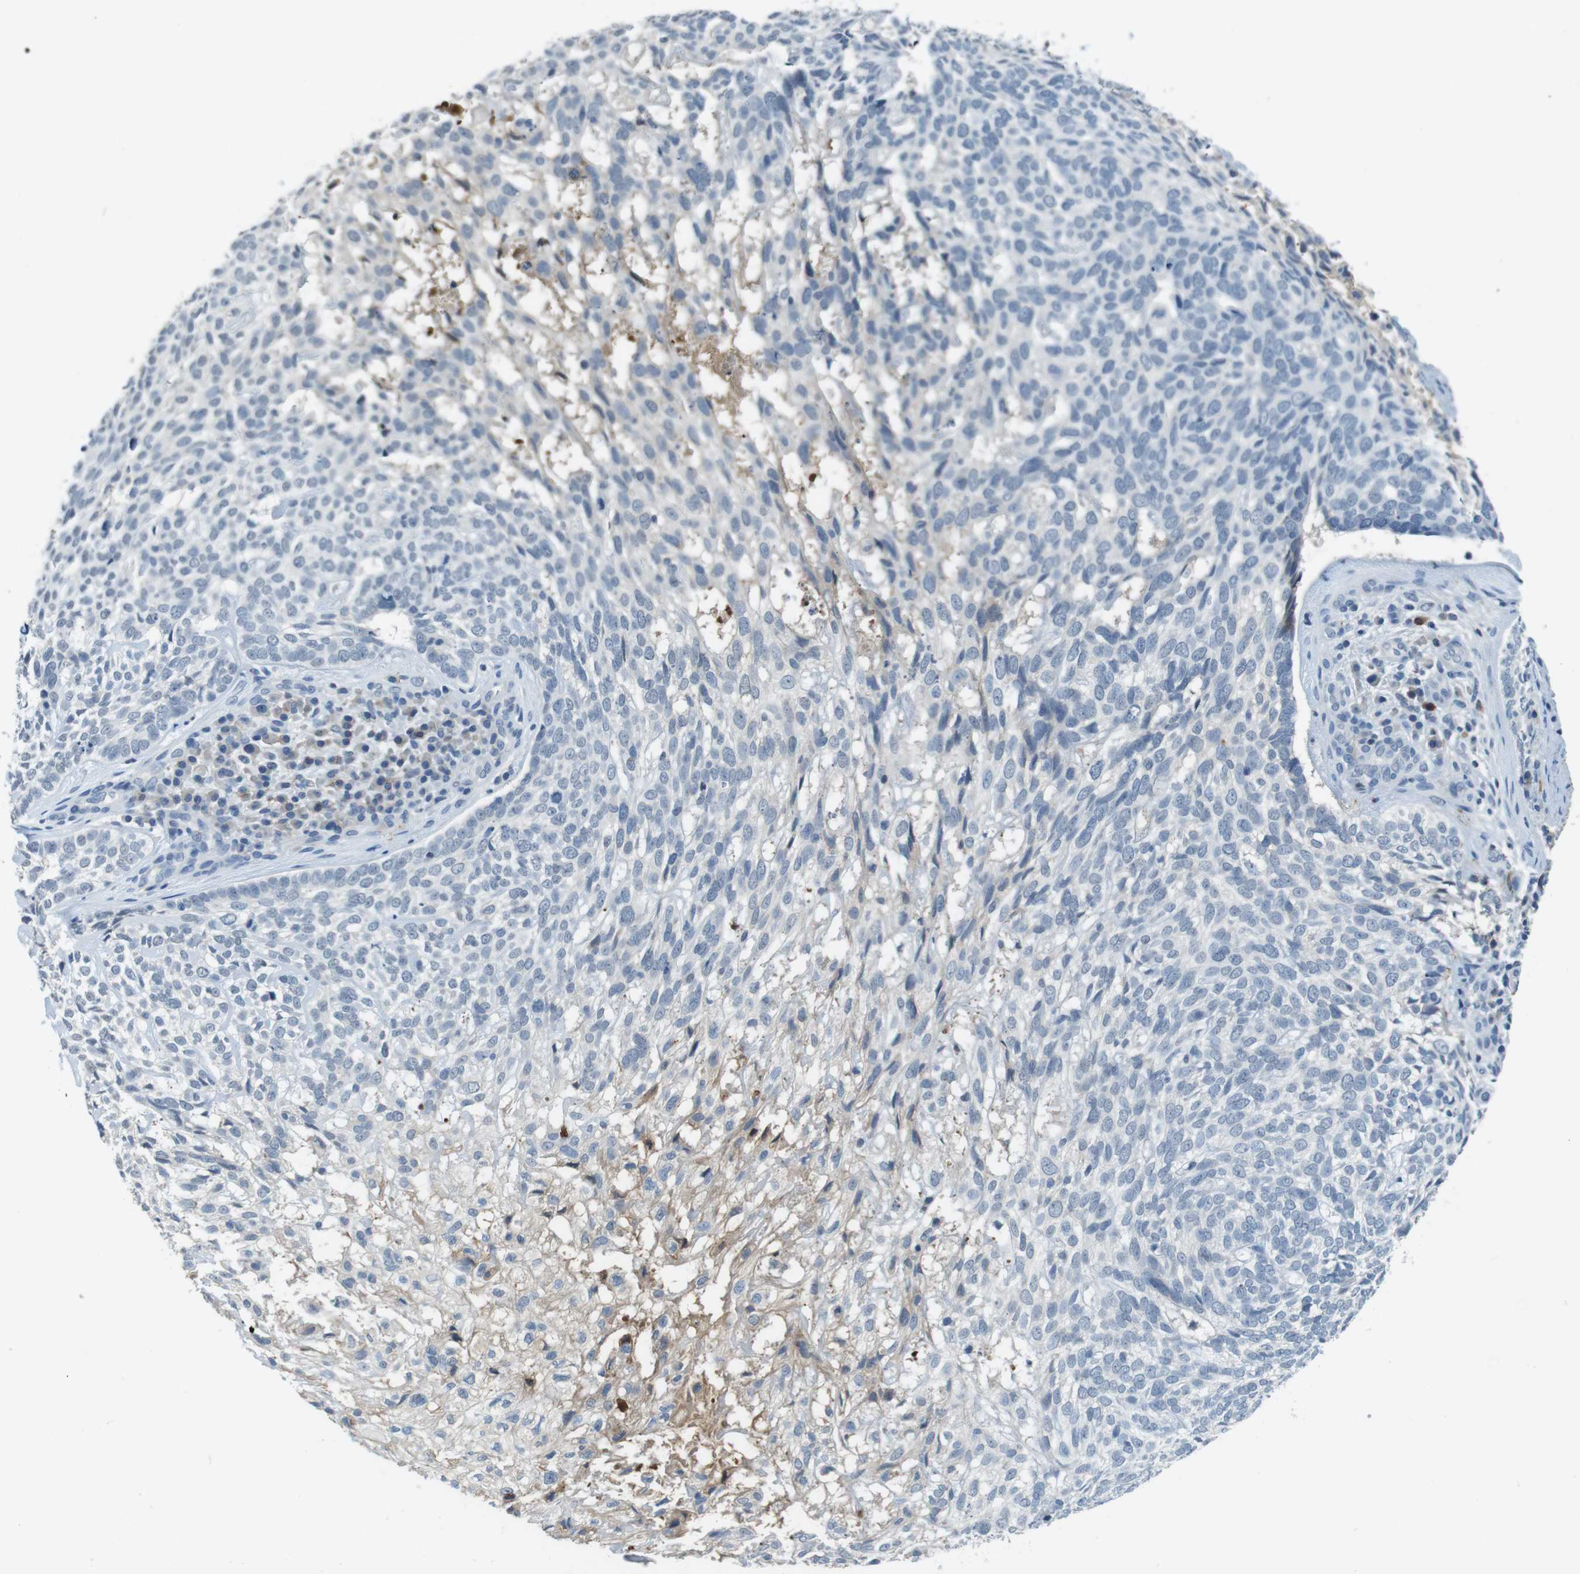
{"staining": {"intensity": "negative", "quantity": "none", "location": "none"}, "tissue": "skin cancer", "cell_type": "Tumor cells", "image_type": "cancer", "snomed": [{"axis": "morphology", "description": "Basal cell carcinoma"}, {"axis": "topography", "description": "Skin"}], "caption": "Photomicrograph shows no protein positivity in tumor cells of skin basal cell carcinoma tissue. The staining was performed using DAB to visualize the protein expression in brown, while the nuclei were stained in blue with hematoxylin (Magnification: 20x).", "gene": "TMPRSS15", "patient": {"sex": "male", "age": 72}}